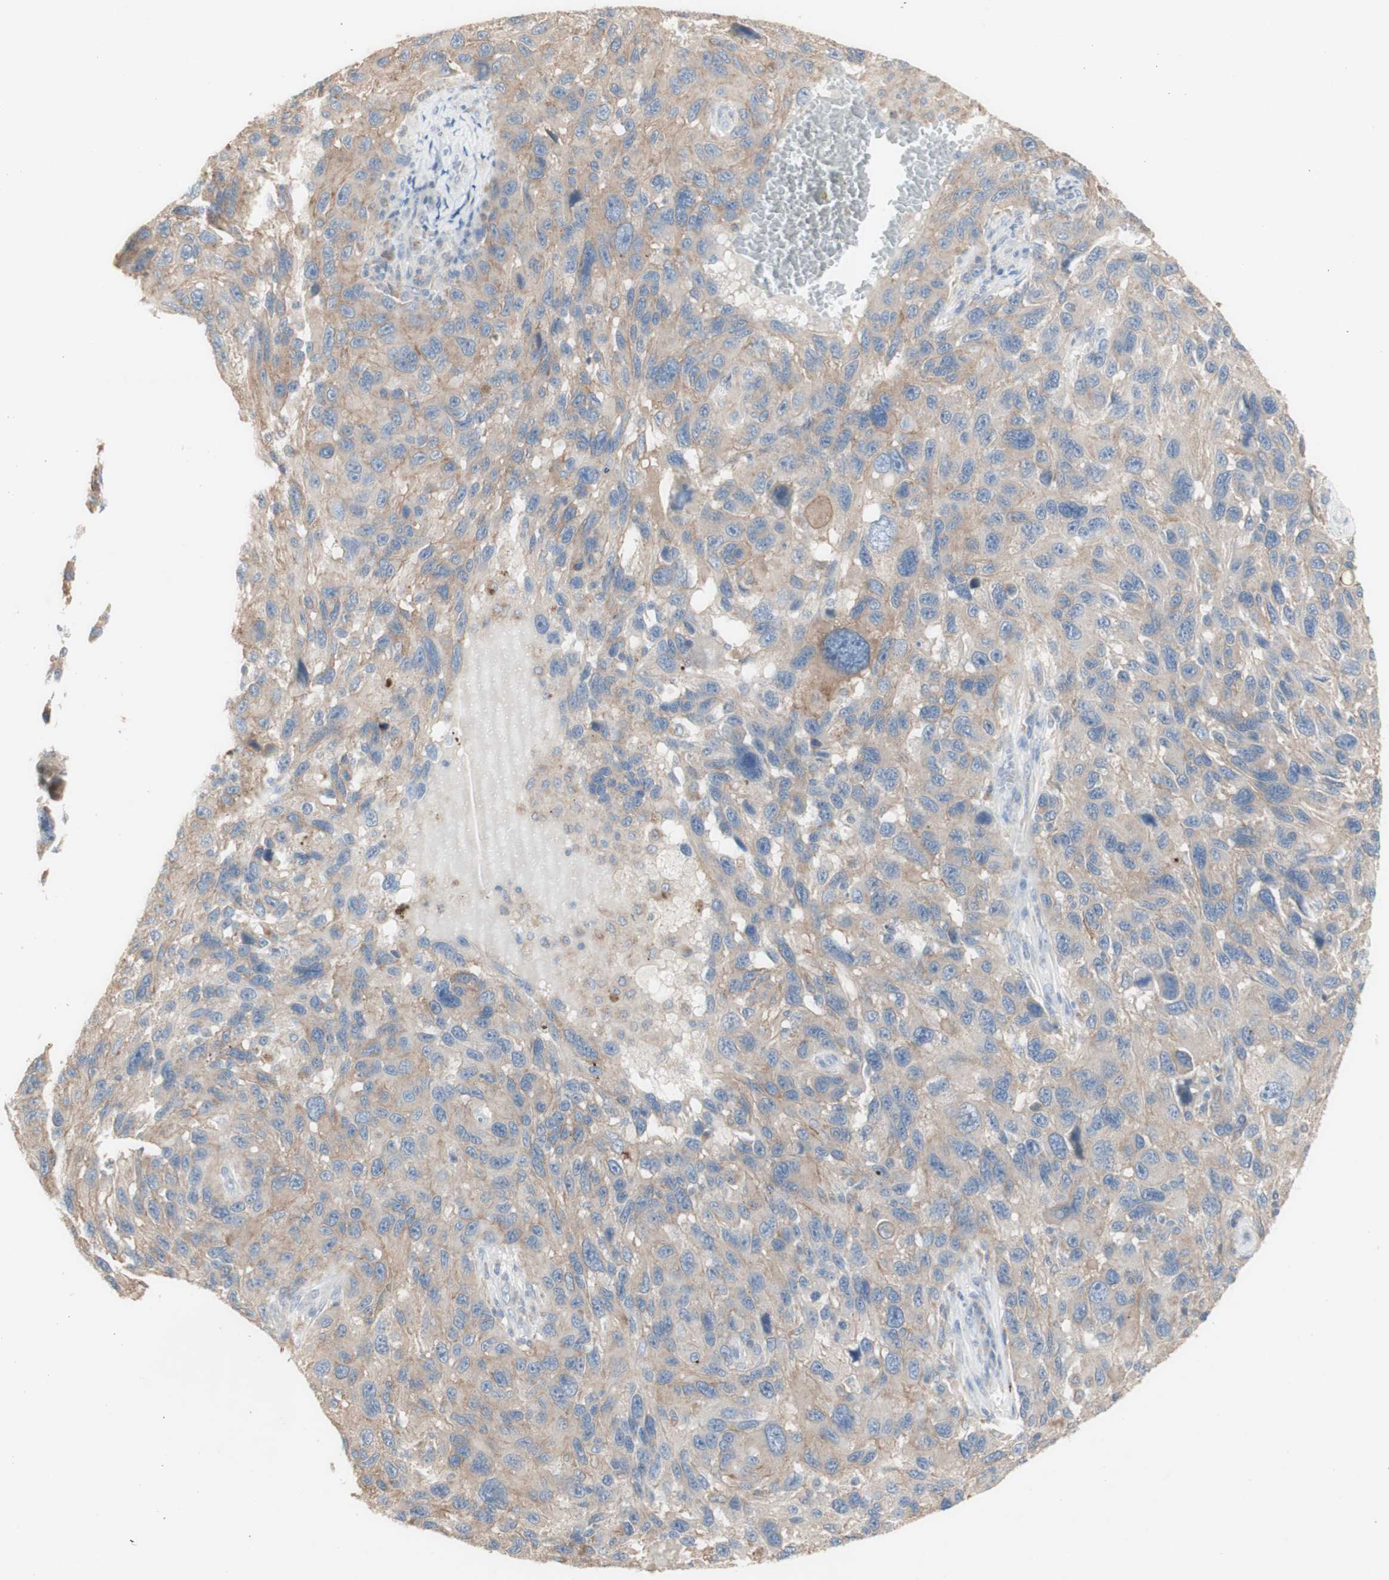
{"staining": {"intensity": "weak", "quantity": "25%-75%", "location": "cytoplasmic/membranous"}, "tissue": "melanoma", "cell_type": "Tumor cells", "image_type": "cancer", "snomed": [{"axis": "morphology", "description": "Malignant melanoma, NOS"}, {"axis": "topography", "description": "Skin"}], "caption": "This micrograph demonstrates melanoma stained with IHC to label a protein in brown. The cytoplasmic/membranous of tumor cells show weak positivity for the protein. Nuclei are counter-stained blue.", "gene": "ATP6V1B1", "patient": {"sex": "male", "age": 53}}